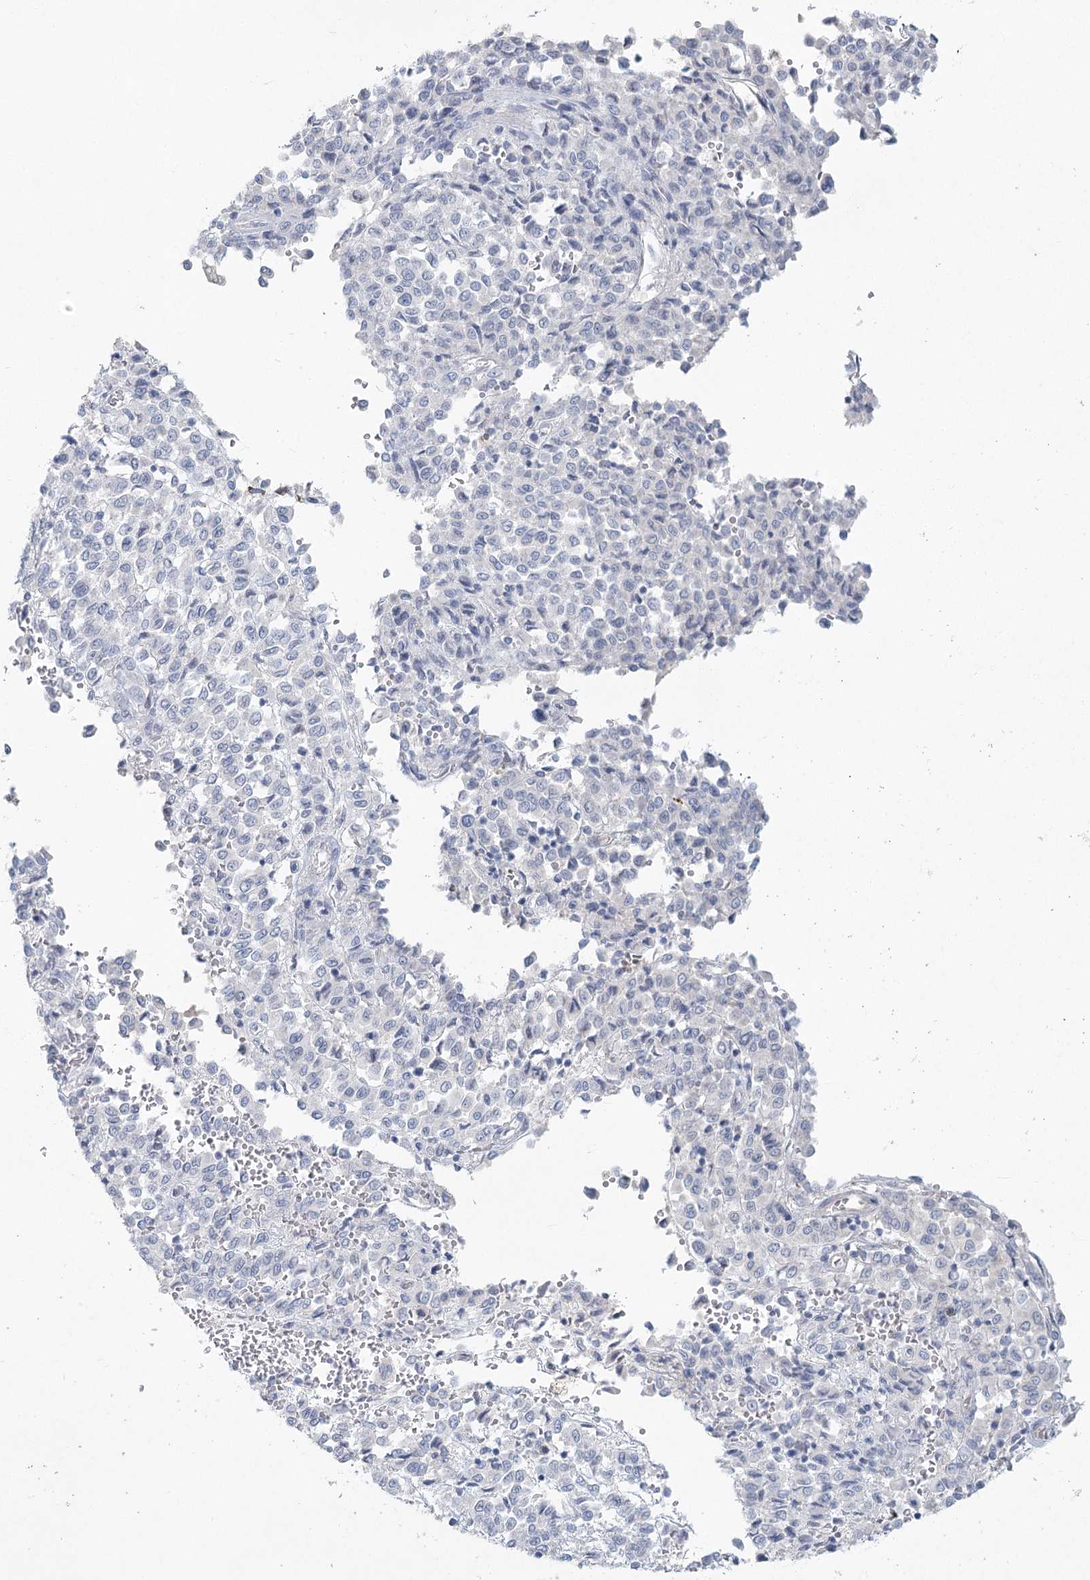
{"staining": {"intensity": "negative", "quantity": "none", "location": "none"}, "tissue": "melanoma", "cell_type": "Tumor cells", "image_type": "cancer", "snomed": [{"axis": "morphology", "description": "Malignant melanoma, Metastatic site"}, {"axis": "topography", "description": "Pancreas"}], "caption": "The micrograph displays no significant staining in tumor cells of malignant melanoma (metastatic site).", "gene": "LRP2BP", "patient": {"sex": "female", "age": 30}}